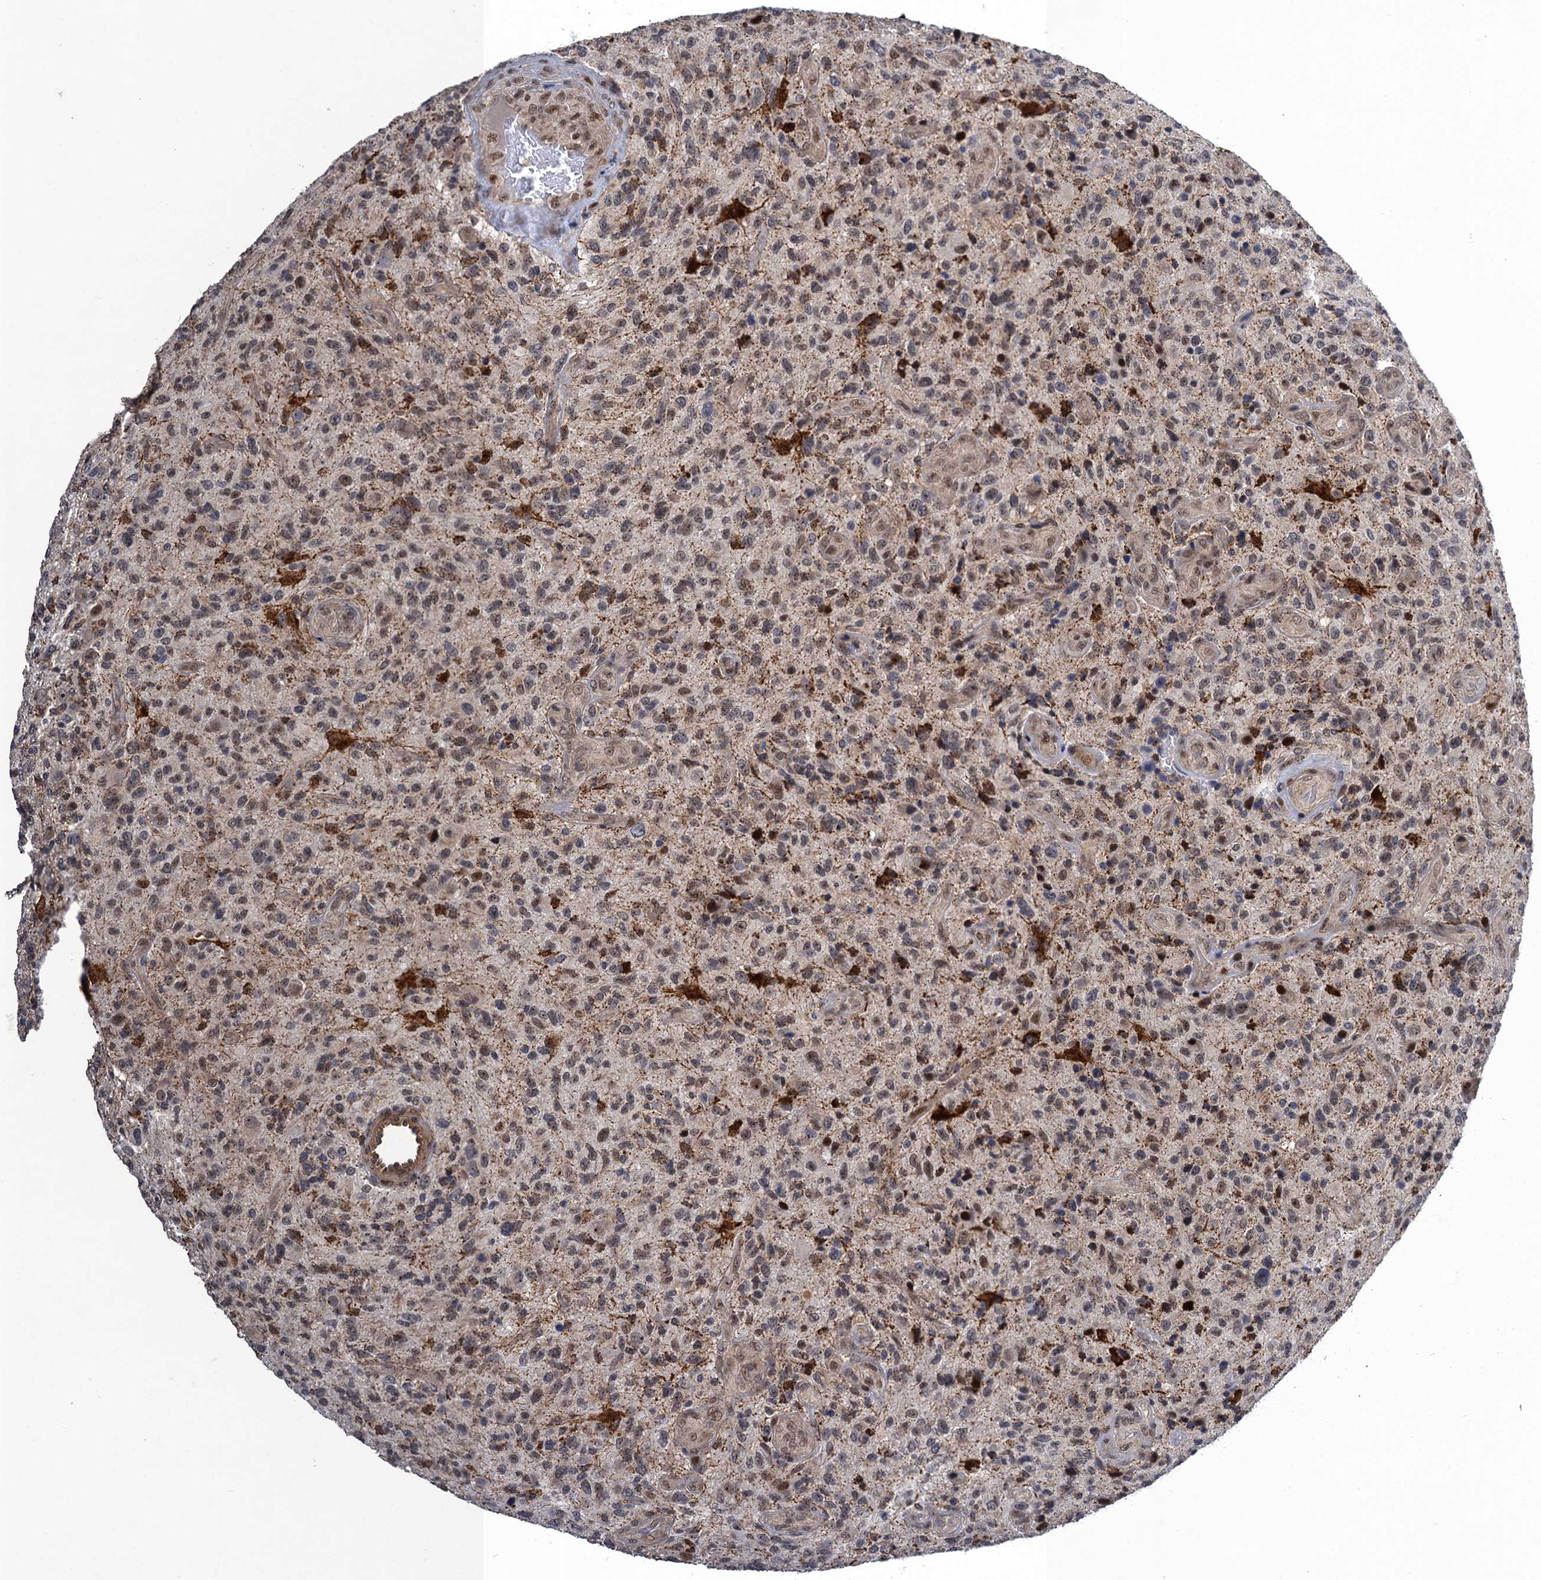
{"staining": {"intensity": "negative", "quantity": "none", "location": "none"}, "tissue": "glioma", "cell_type": "Tumor cells", "image_type": "cancer", "snomed": [{"axis": "morphology", "description": "Glioma, malignant, High grade"}, {"axis": "topography", "description": "Brain"}], "caption": "Glioma was stained to show a protein in brown. There is no significant expression in tumor cells. (DAB immunohistochemistry (IHC) with hematoxylin counter stain).", "gene": "ZAR1L", "patient": {"sex": "male", "age": 47}}